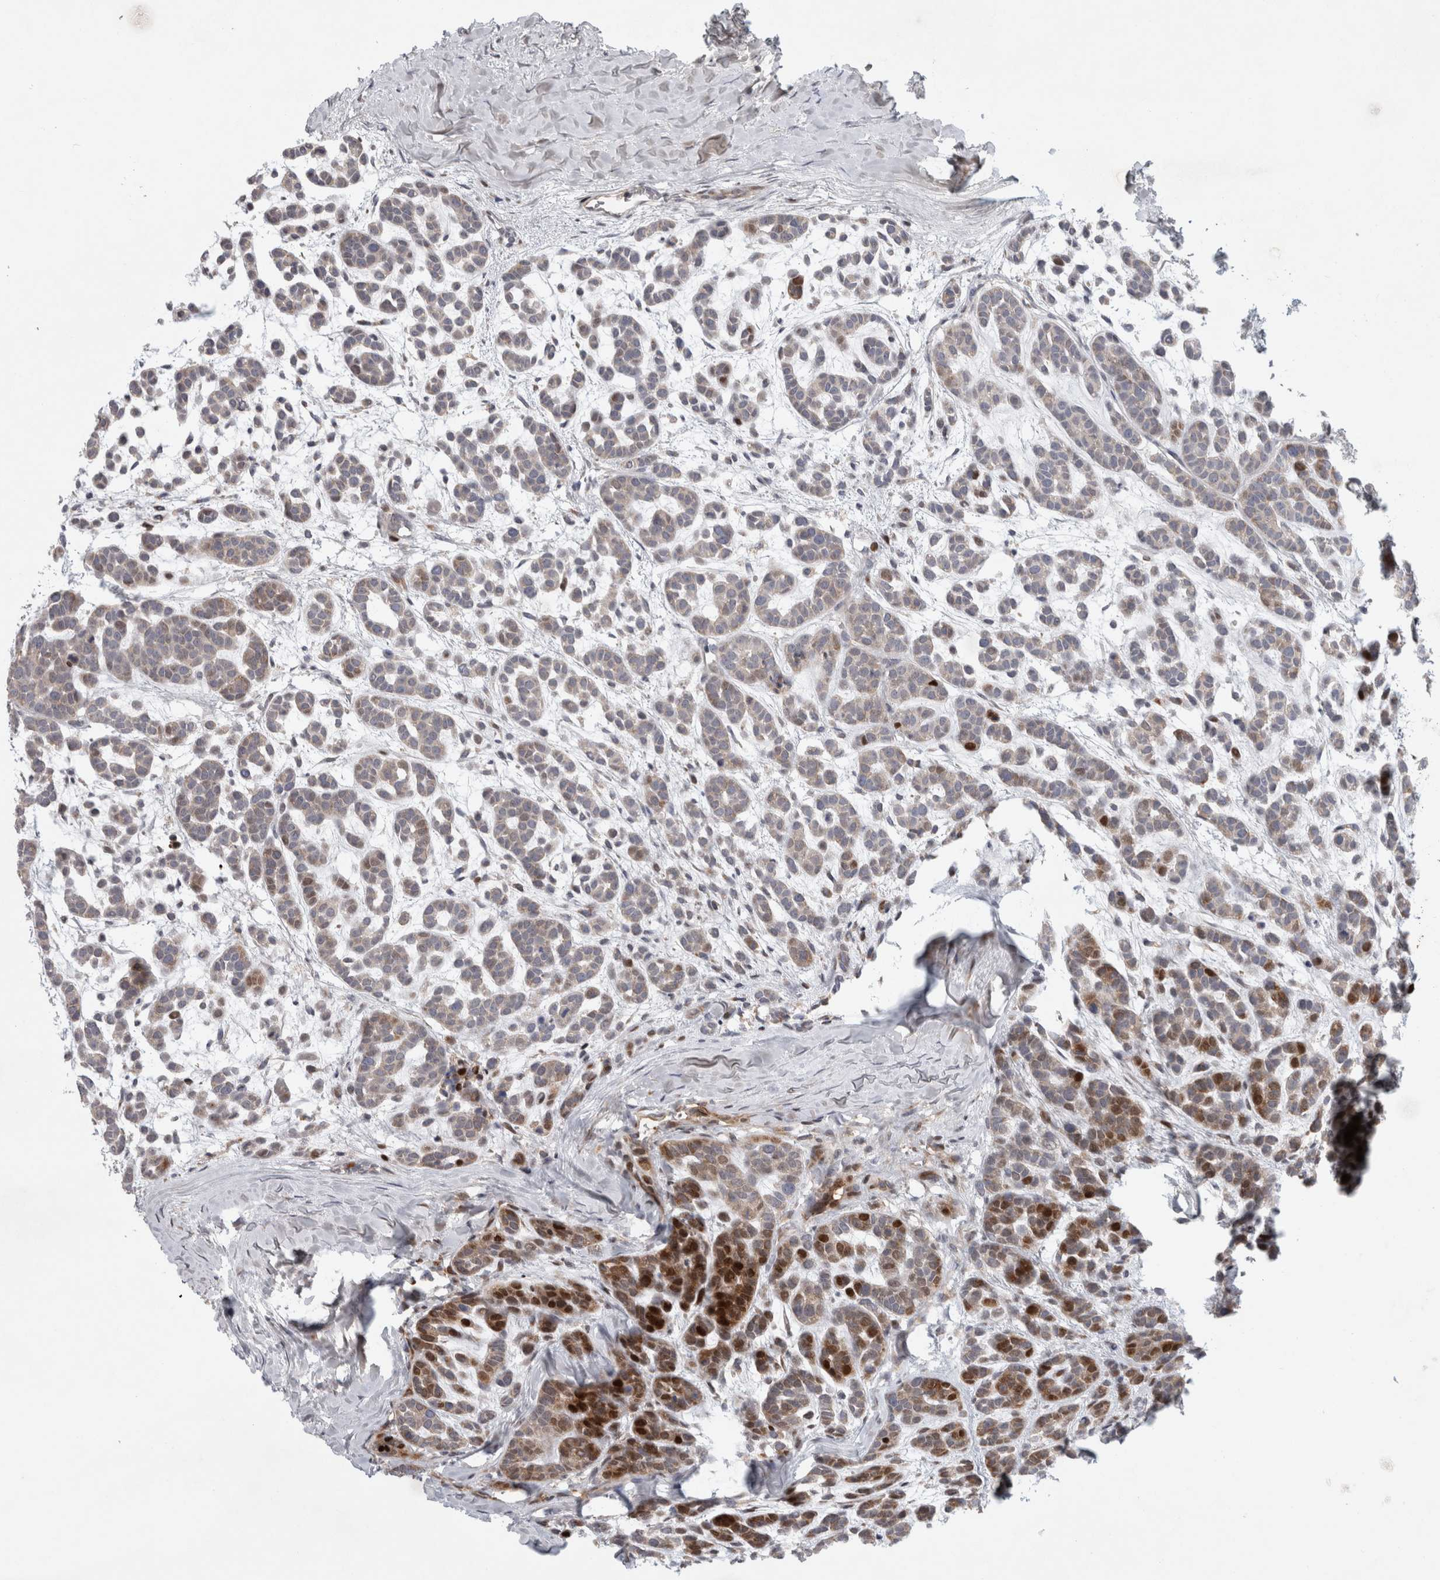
{"staining": {"intensity": "strong", "quantity": "<25%", "location": "nuclear"}, "tissue": "head and neck cancer", "cell_type": "Tumor cells", "image_type": "cancer", "snomed": [{"axis": "morphology", "description": "Adenocarcinoma, NOS"}, {"axis": "morphology", "description": "Adenoma, NOS"}, {"axis": "topography", "description": "Head-Neck"}], "caption": "A brown stain highlights strong nuclear expression of a protein in head and neck cancer (adenocarcinoma) tumor cells.", "gene": "RBM48", "patient": {"sex": "female", "age": 55}}